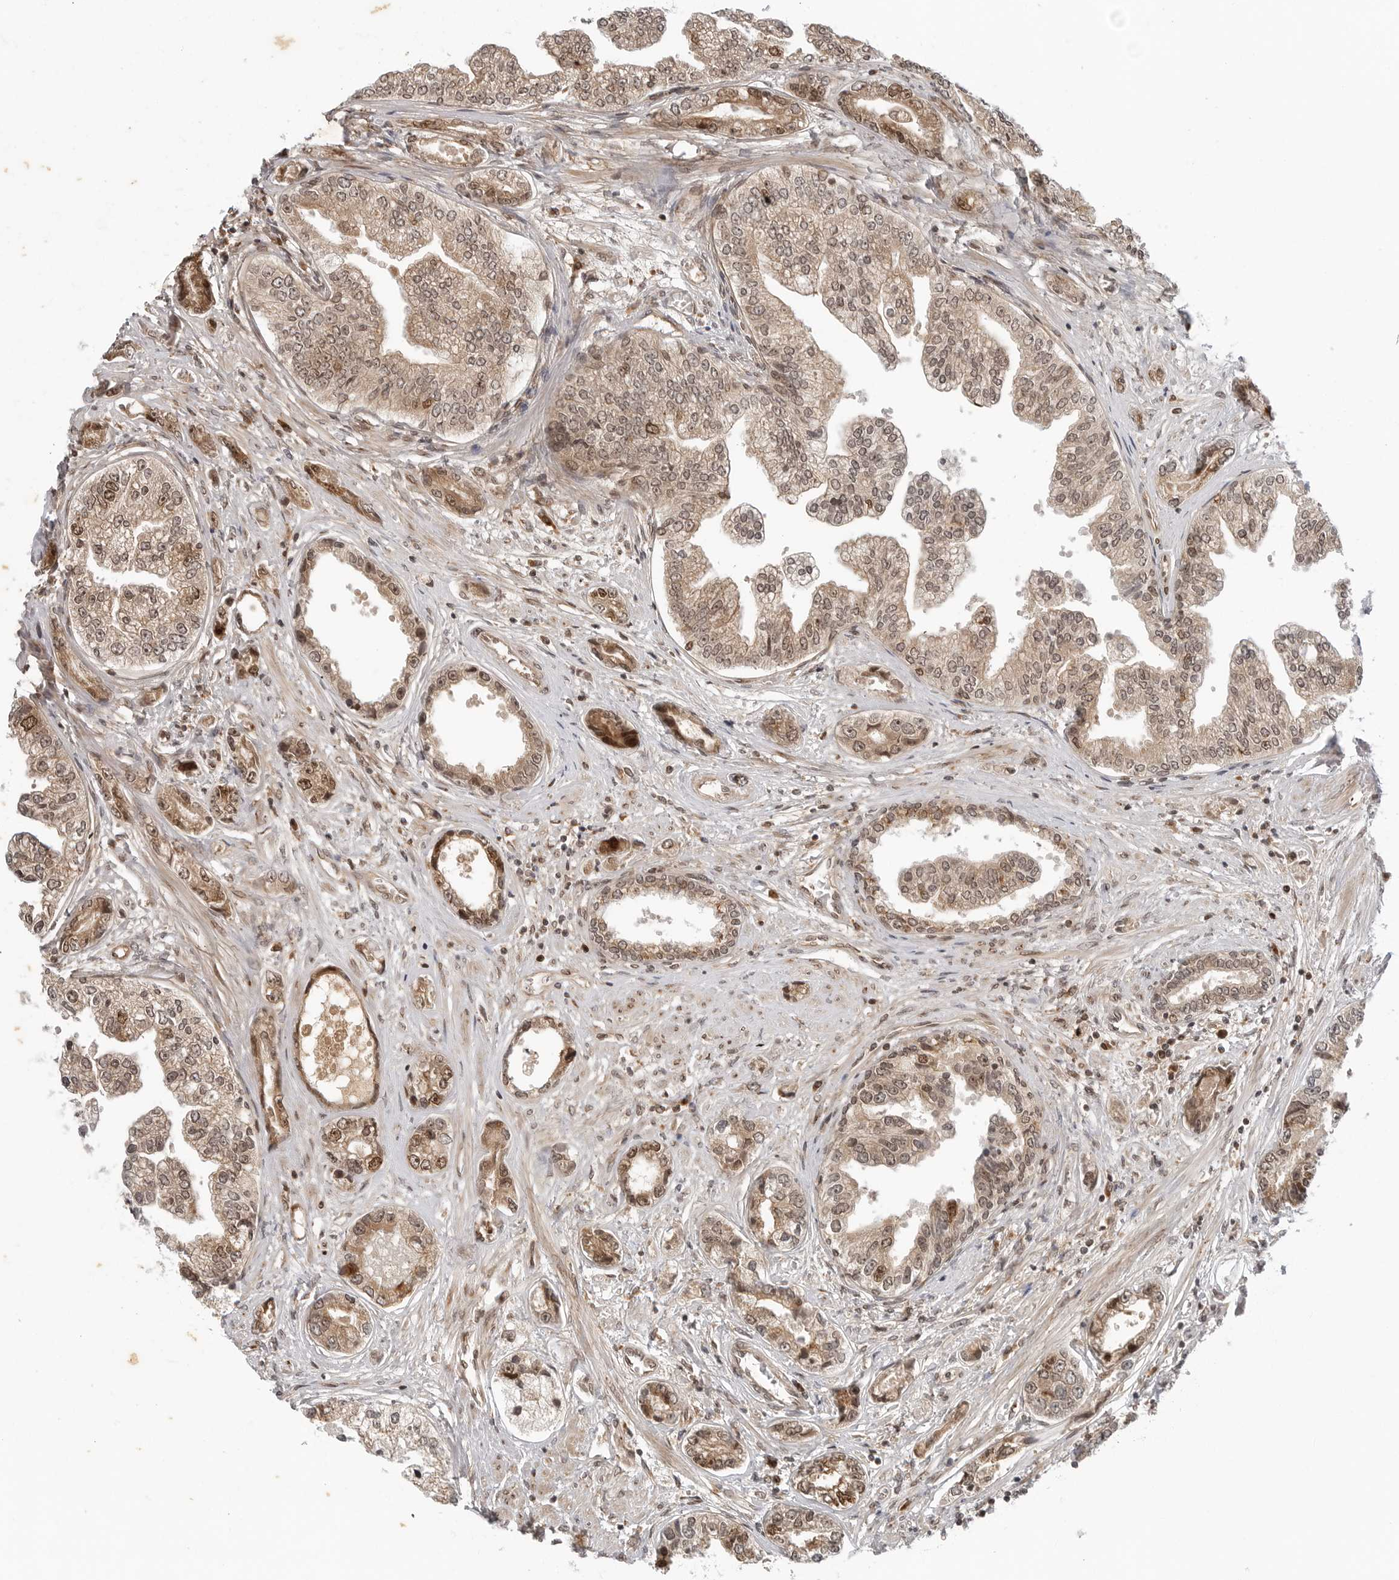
{"staining": {"intensity": "moderate", "quantity": ">75%", "location": "cytoplasmic/membranous,nuclear"}, "tissue": "prostate cancer", "cell_type": "Tumor cells", "image_type": "cancer", "snomed": [{"axis": "morphology", "description": "Adenocarcinoma, High grade"}, {"axis": "topography", "description": "Prostate"}], "caption": "This photomicrograph shows prostate adenocarcinoma (high-grade) stained with immunohistochemistry to label a protein in brown. The cytoplasmic/membranous and nuclear of tumor cells show moderate positivity for the protein. Nuclei are counter-stained blue.", "gene": "TIPRL", "patient": {"sex": "male", "age": 61}}